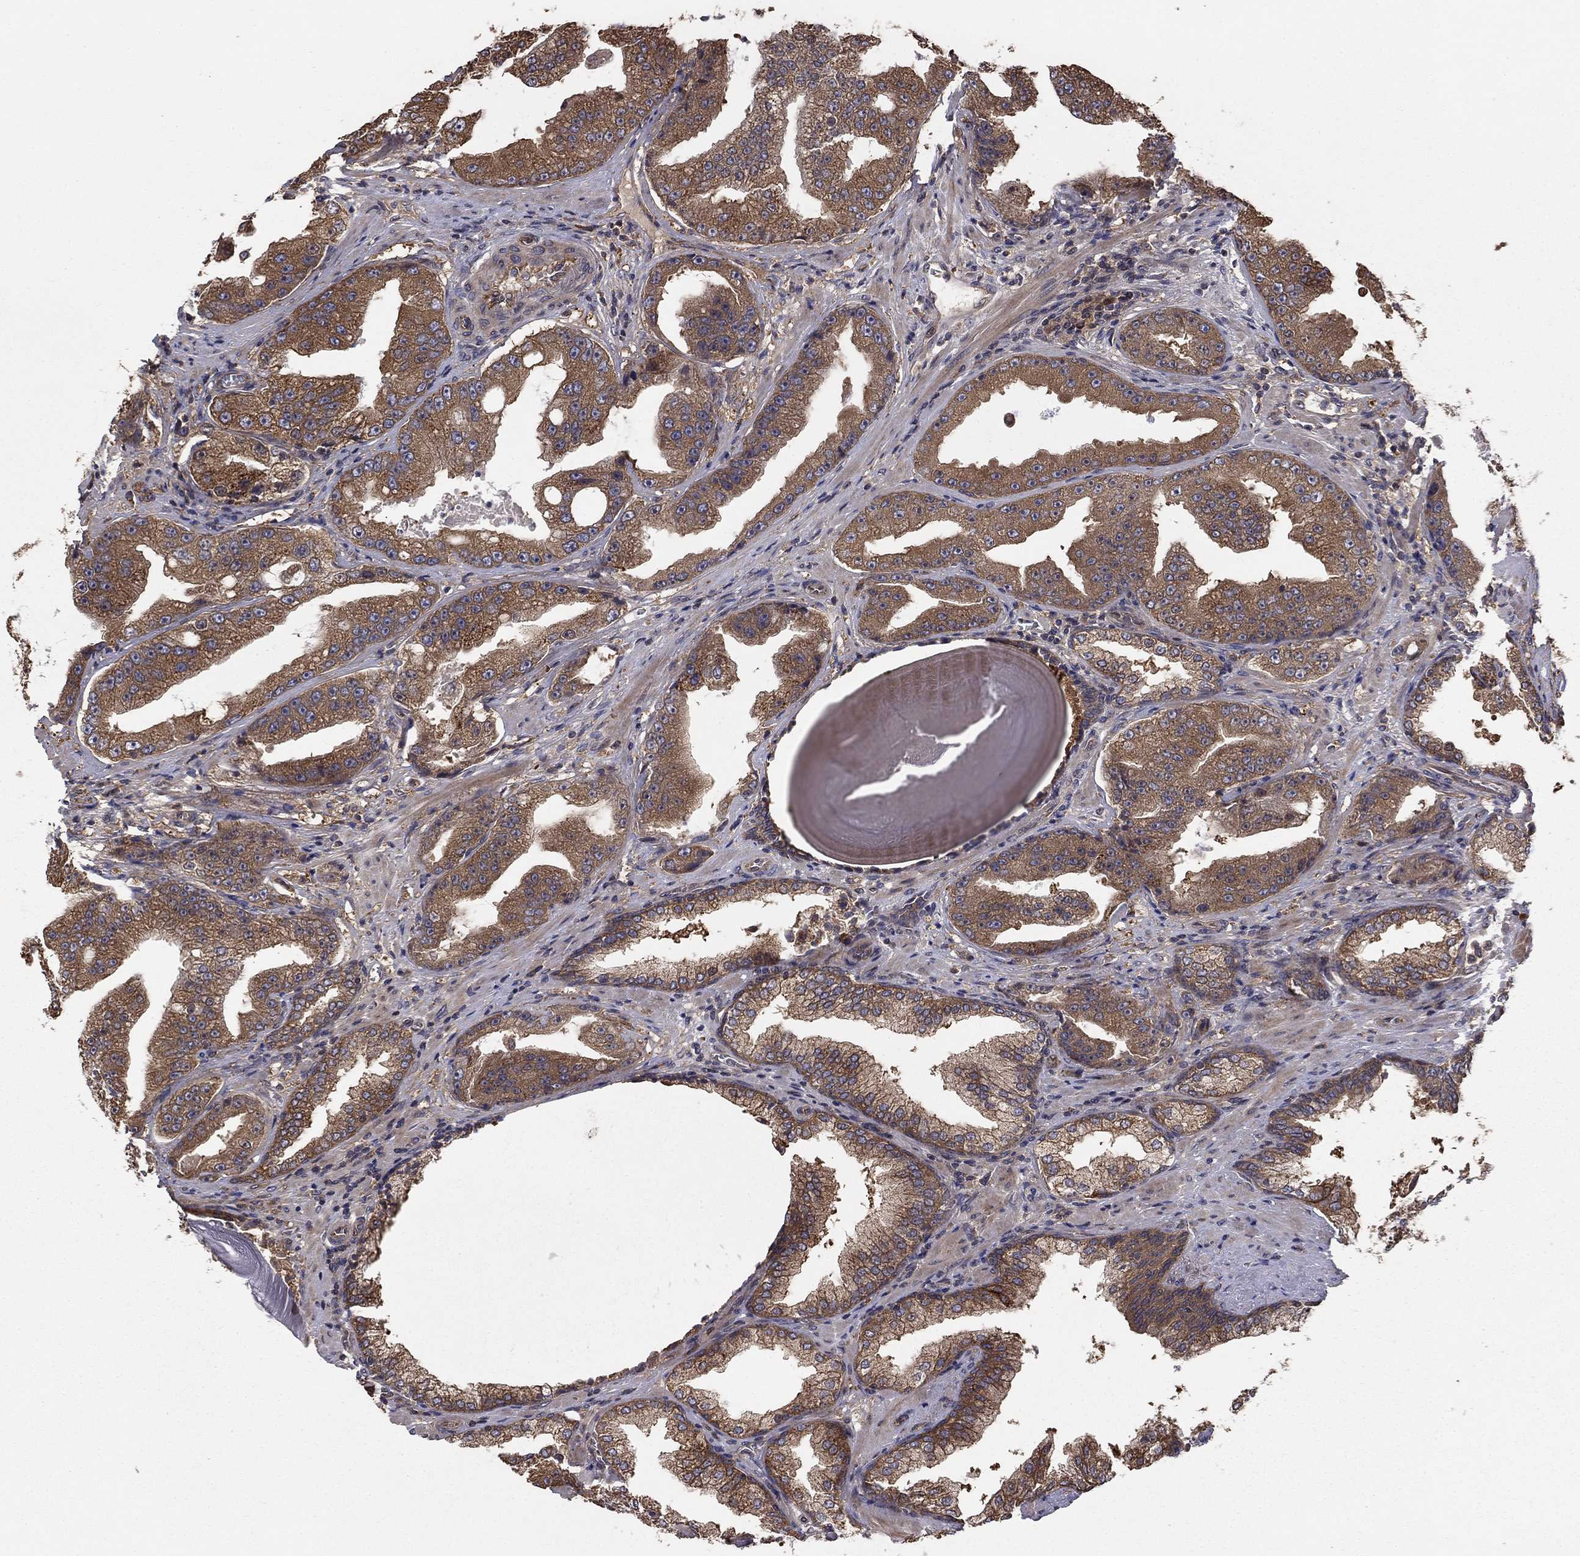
{"staining": {"intensity": "moderate", "quantity": ">75%", "location": "cytoplasmic/membranous"}, "tissue": "prostate cancer", "cell_type": "Tumor cells", "image_type": "cancer", "snomed": [{"axis": "morphology", "description": "Adenocarcinoma, Low grade"}, {"axis": "topography", "description": "Prostate"}], "caption": "Protein positivity by immunohistochemistry (IHC) demonstrates moderate cytoplasmic/membranous expression in approximately >75% of tumor cells in low-grade adenocarcinoma (prostate). The staining was performed using DAB (3,3'-diaminobenzidine) to visualize the protein expression in brown, while the nuclei were stained in blue with hematoxylin (Magnification: 20x).", "gene": "BABAM2", "patient": {"sex": "male", "age": 62}}